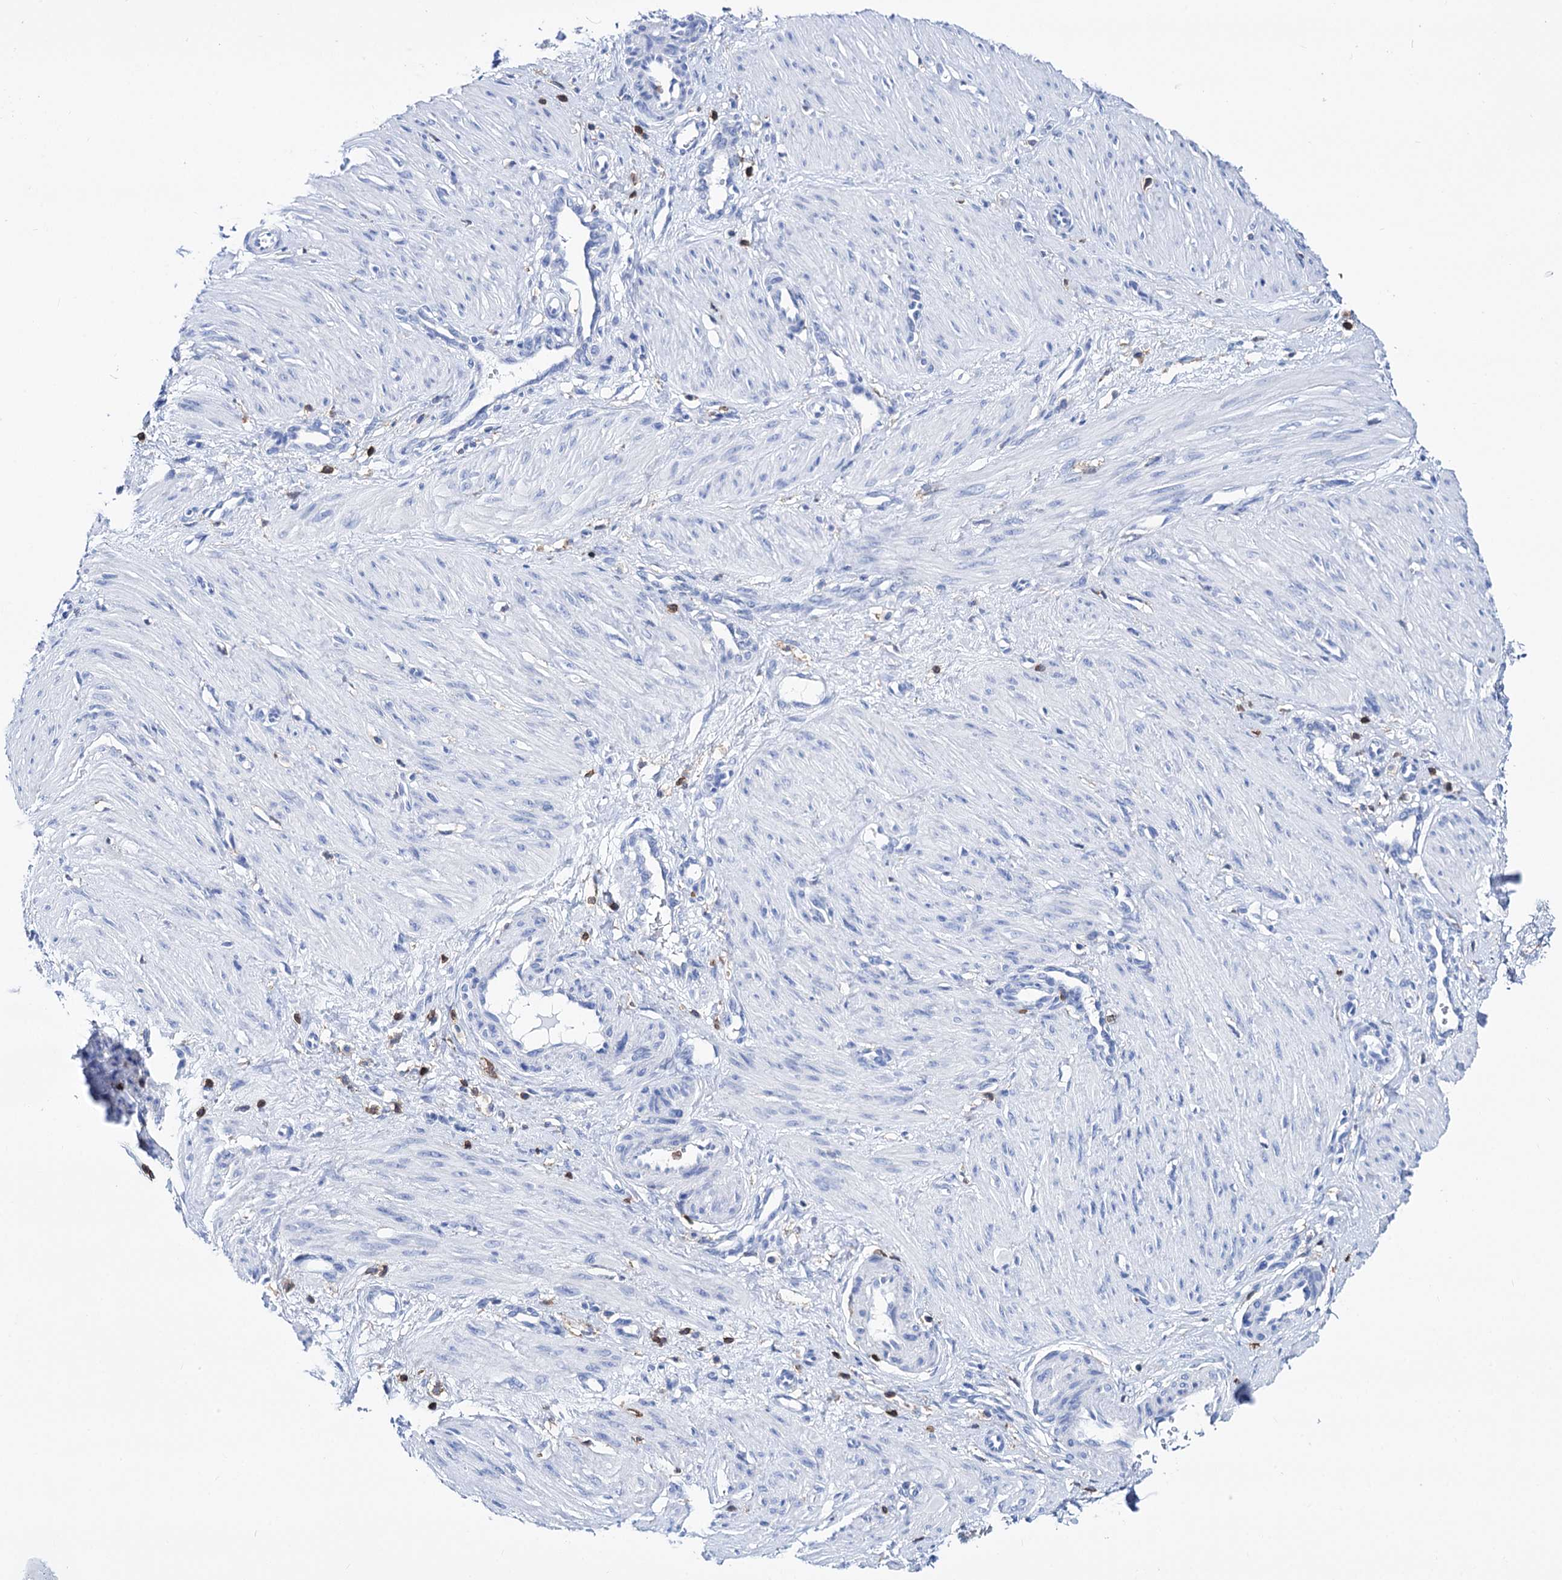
{"staining": {"intensity": "negative", "quantity": "none", "location": "none"}, "tissue": "smooth muscle", "cell_type": "Smooth muscle cells", "image_type": "normal", "snomed": [{"axis": "morphology", "description": "Normal tissue, NOS"}, {"axis": "topography", "description": "Endometrium"}], "caption": "An image of smooth muscle stained for a protein demonstrates no brown staining in smooth muscle cells. (Stains: DAB (3,3'-diaminobenzidine) immunohistochemistry (IHC) with hematoxylin counter stain, Microscopy: brightfield microscopy at high magnification).", "gene": "DEF6", "patient": {"sex": "female", "age": 33}}